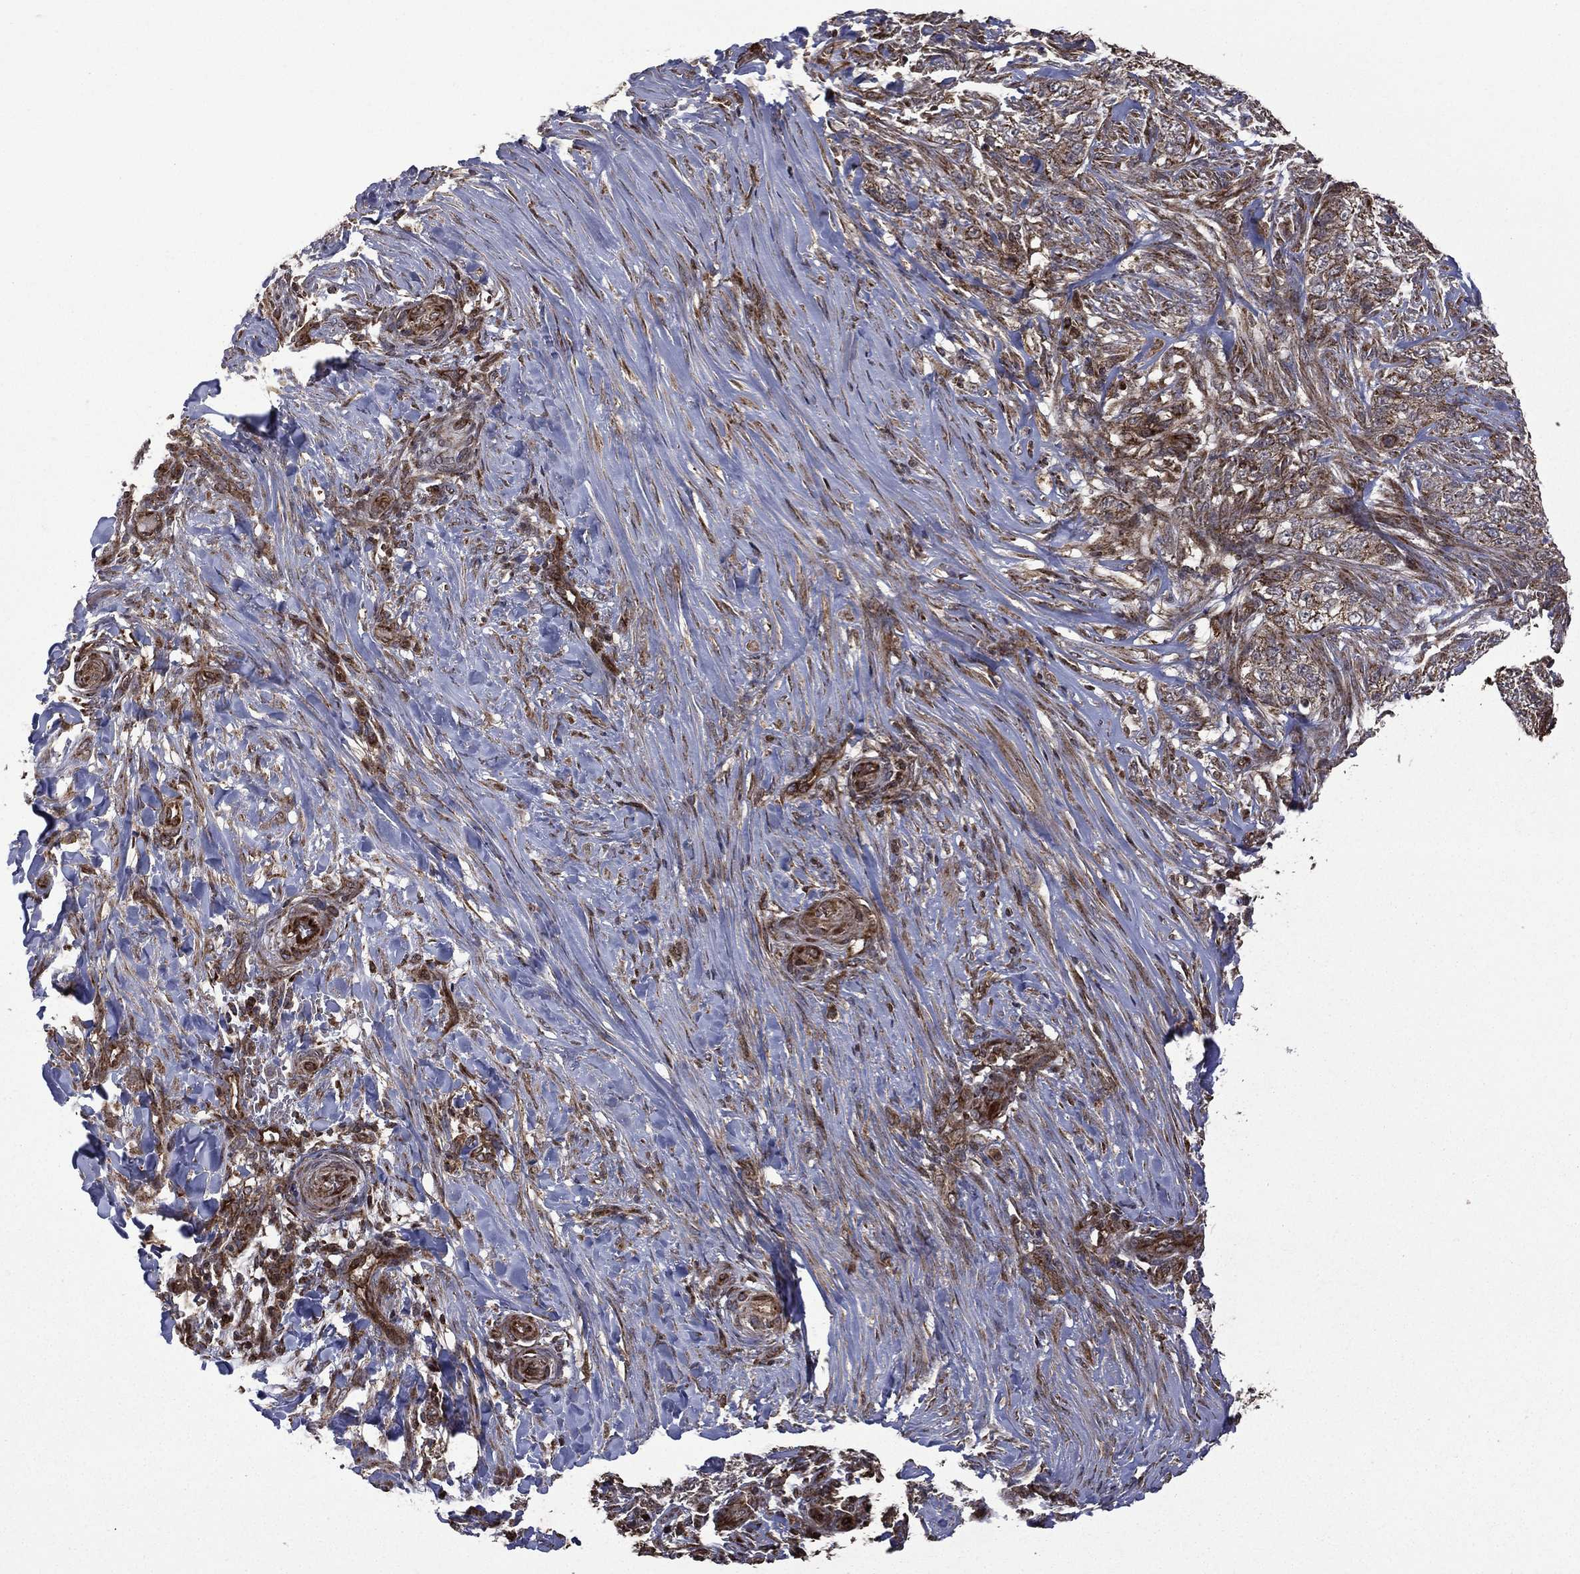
{"staining": {"intensity": "strong", "quantity": "25%-75%", "location": "cytoplasmic/membranous"}, "tissue": "skin cancer", "cell_type": "Tumor cells", "image_type": "cancer", "snomed": [{"axis": "morphology", "description": "Basal cell carcinoma"}, {"axis": "topography", "description": "Skin"}], "caption": "Immunohistochemical staining of skin cancer displays high levels of strong cytoplasmic/membranous positivity in approximately 25%-75% of tumor cells. (DAB (3,3'-diaminobenzidine) IHC, brown staining for protein, blue staining for nuclei).", "gene": "GIMAP6", "patient": {"sex": "female", "age": 69}}